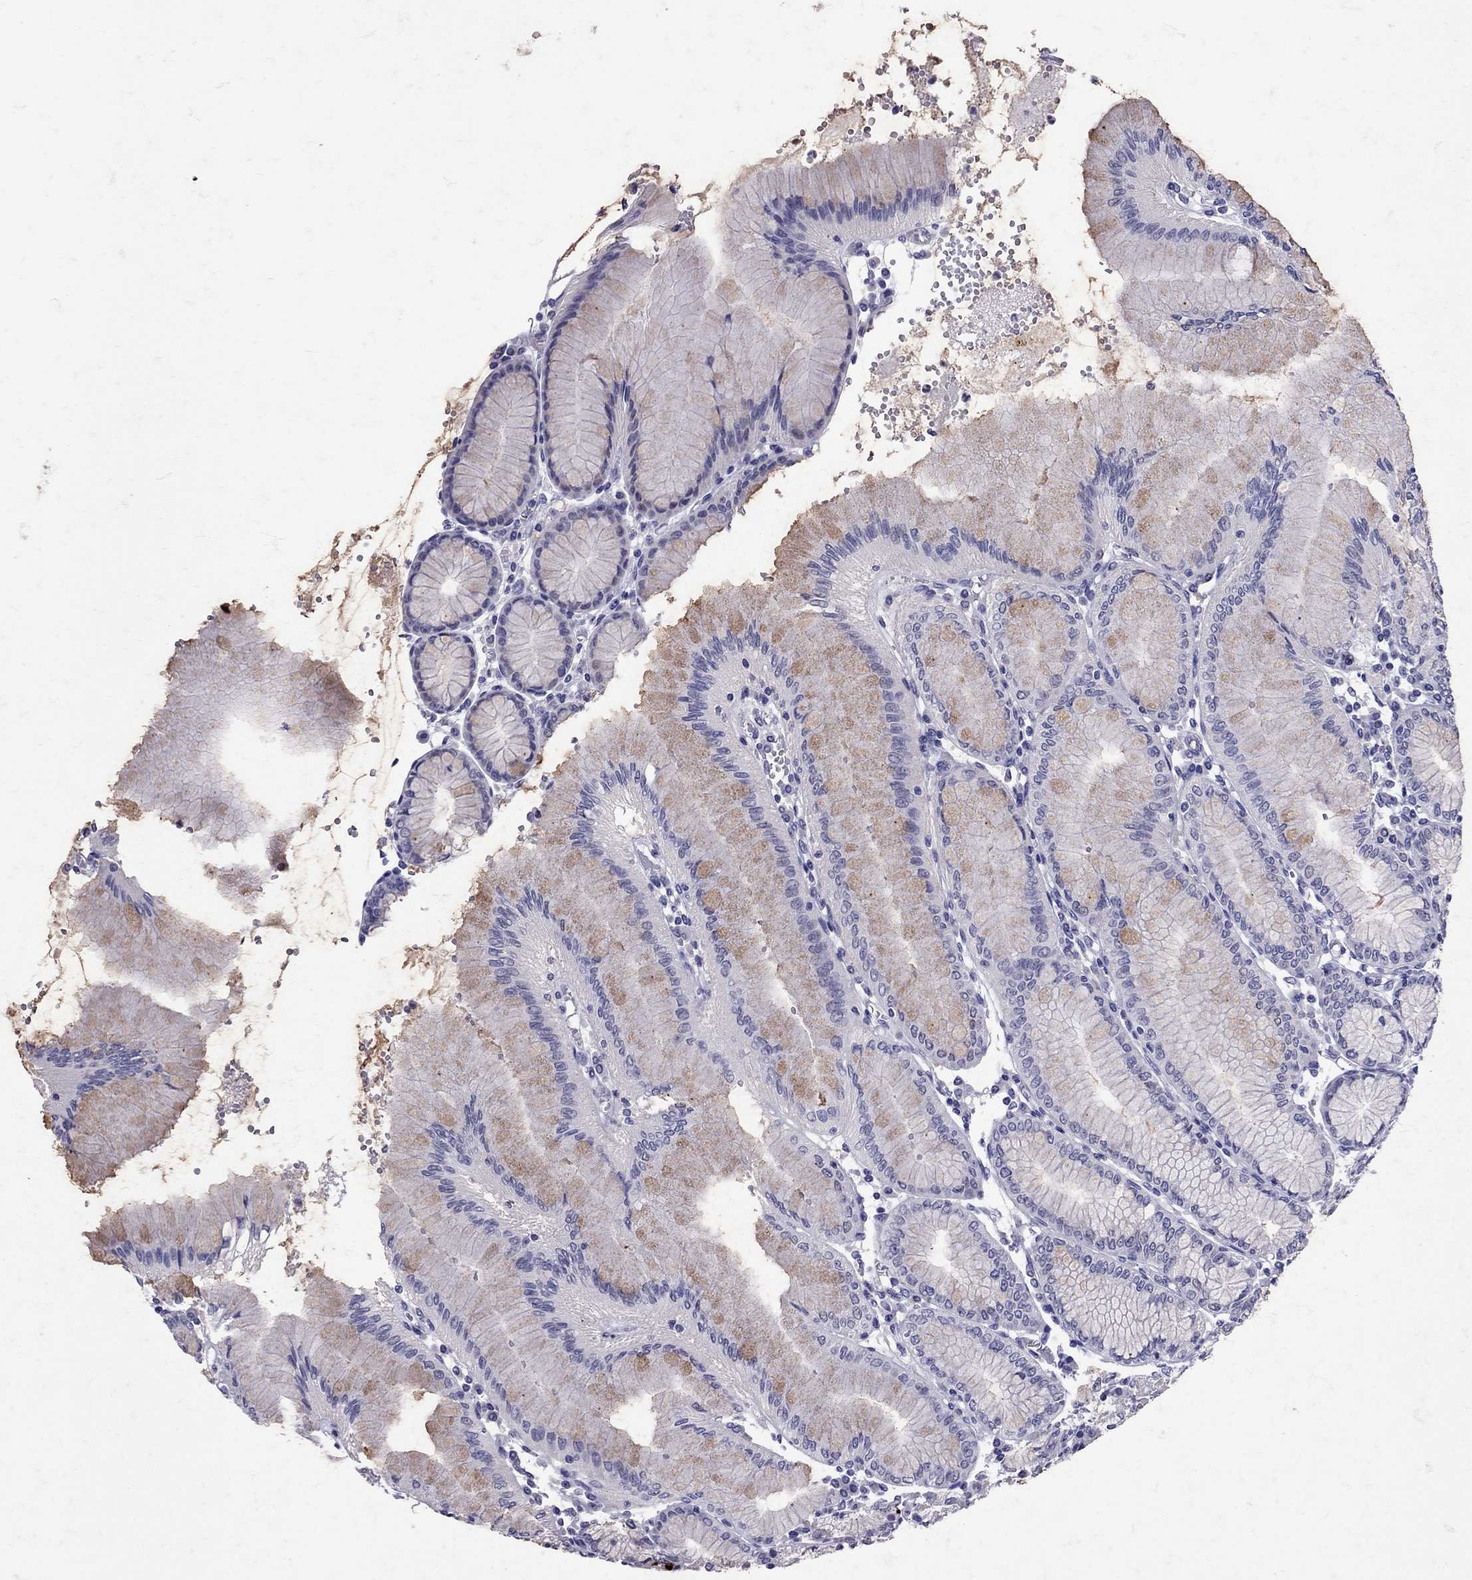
{"staining": {"intensity": "strong", "quantity": "<25%", "location": "cytoplasmic/membranous"}, "tissue": "stomach", "cell_type": "Glandular cells", "image_type": "normal", "snomed": [{"axis": "morphology", "description": "Normal tissue, NOS"}, {"axis": "topography", "description": "Skeletal muscle"}, {"axis": "topography", "description": "Stomach"}], "caption": "This histopathology image displays IHC staining of unremarkable stomach, with medium strong cytoplasmic/membranous staining in about <25% of glandular cells.", "gene": "SST", "patient": {"sex": "female", "age": 57}}